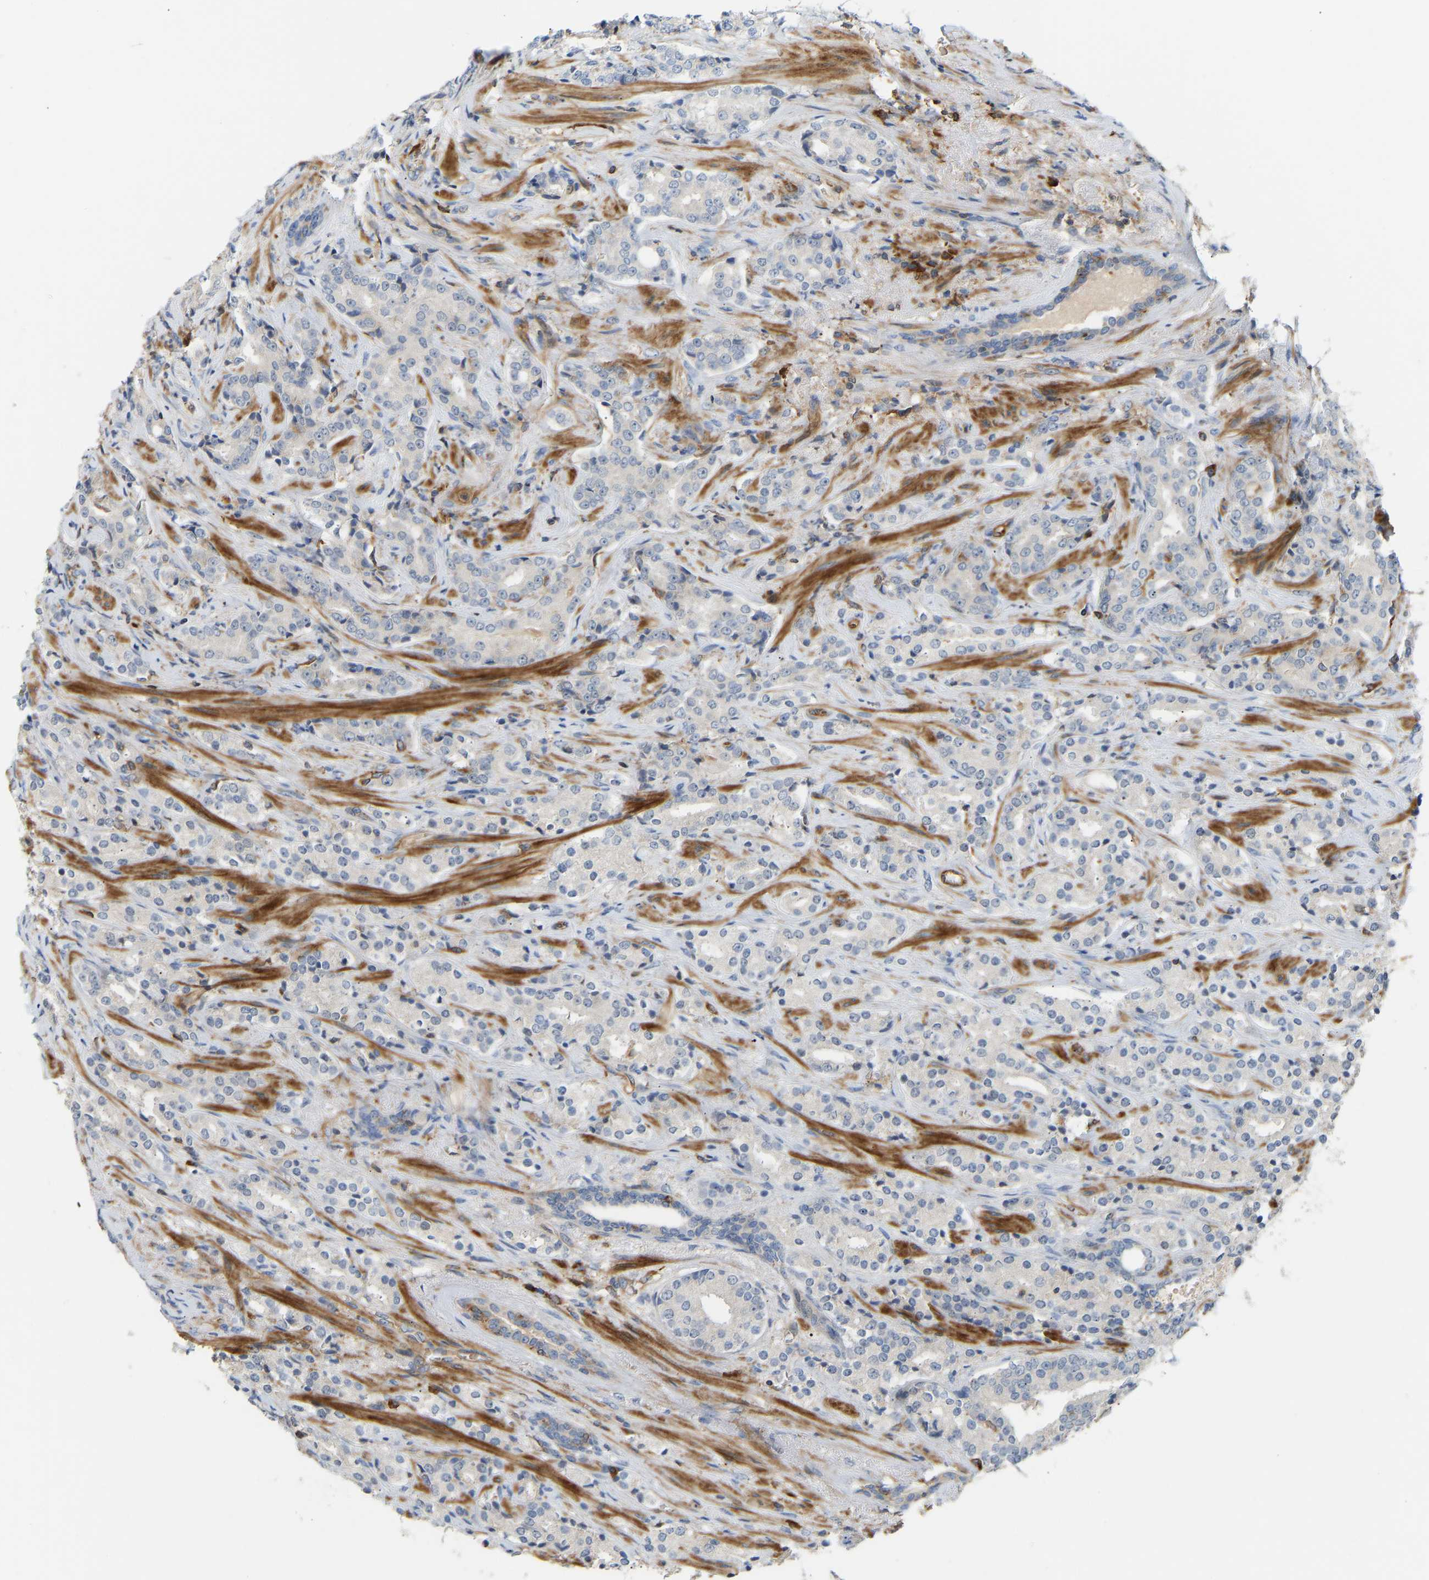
{"staining": {"intensity": "negative", "quantity": "none", "location": "none"}, "tissue": "prostate cancer", "cell_type": "Tumor cells", "image_type": "cancer", "snomed": [{"axis": "morphology", "description": "Adenocarcinoma, High grade"}, {"axis": "topography", "description": "Prostate"}], "caption": "Photomicrograph shows no significant protein expression in tumor cells of prostate cancer (high-grade adenocarcinoma). (Stains: DAB (3,3'-diaminobenzidine) IHC with hematoxylin counter stain, Microscopy: brightfield microscopy at high magnification).", "gene": "PLCG2", "patient": {"sex": "male", "age": 71}}